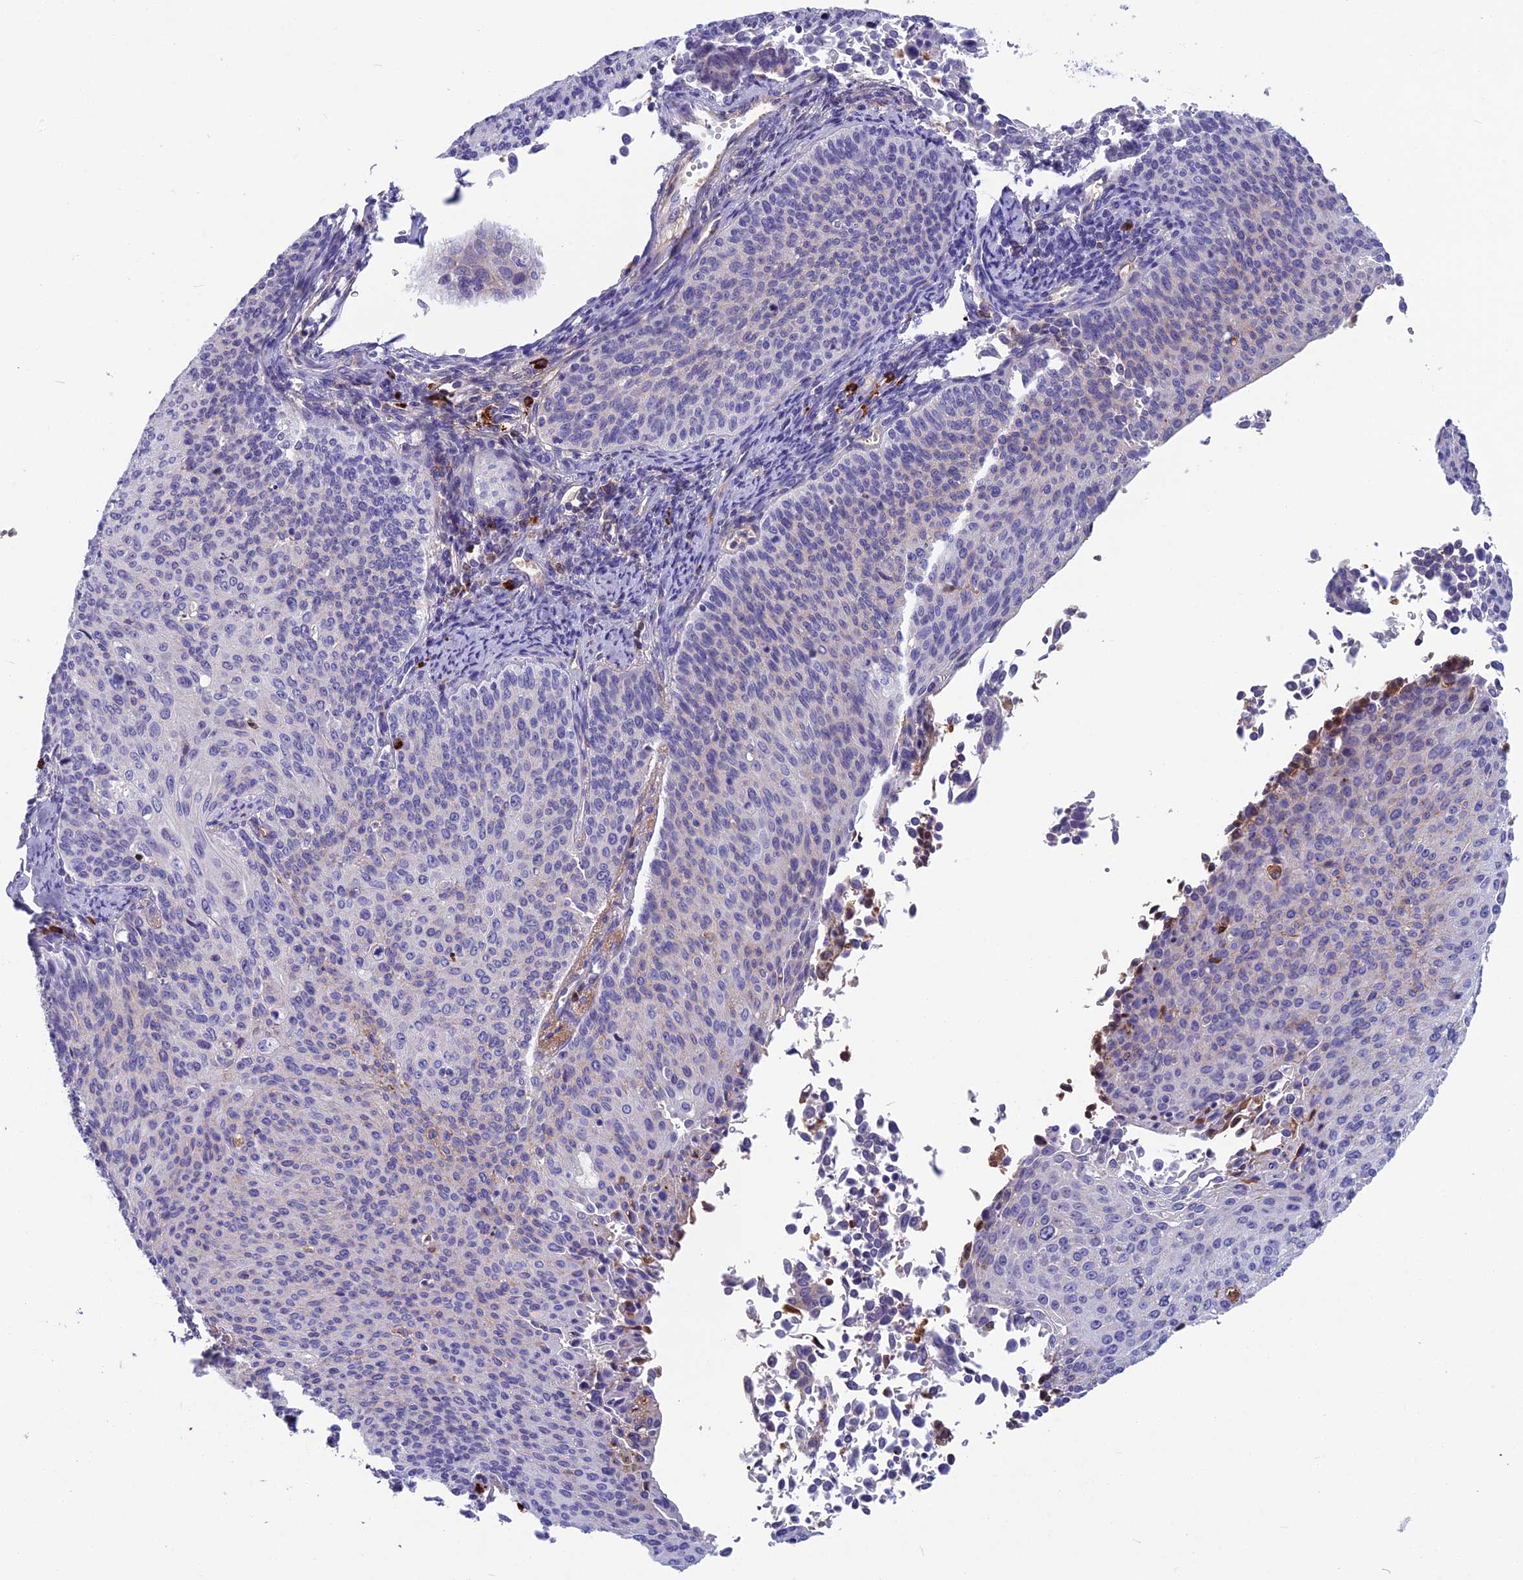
{"staining": {"intensity": "negative", "quantity": "none", "location": "none"}, "tissue": "cervical cancer", "cell_type": "Tumor cells", "image_type": "cancer", "snomed": [{"axis": "morphology", "description": "Squamous cell carcinoma, NOS"}, {"axis": "topography", "description": "Cervix"}], "caption": "A micrograph of human cervical cancer (squamous cell carcinoma) is negative for staining in tumor cells.", "gene": "SNAP91", "patient": {"sex": "female", "age": 55}}